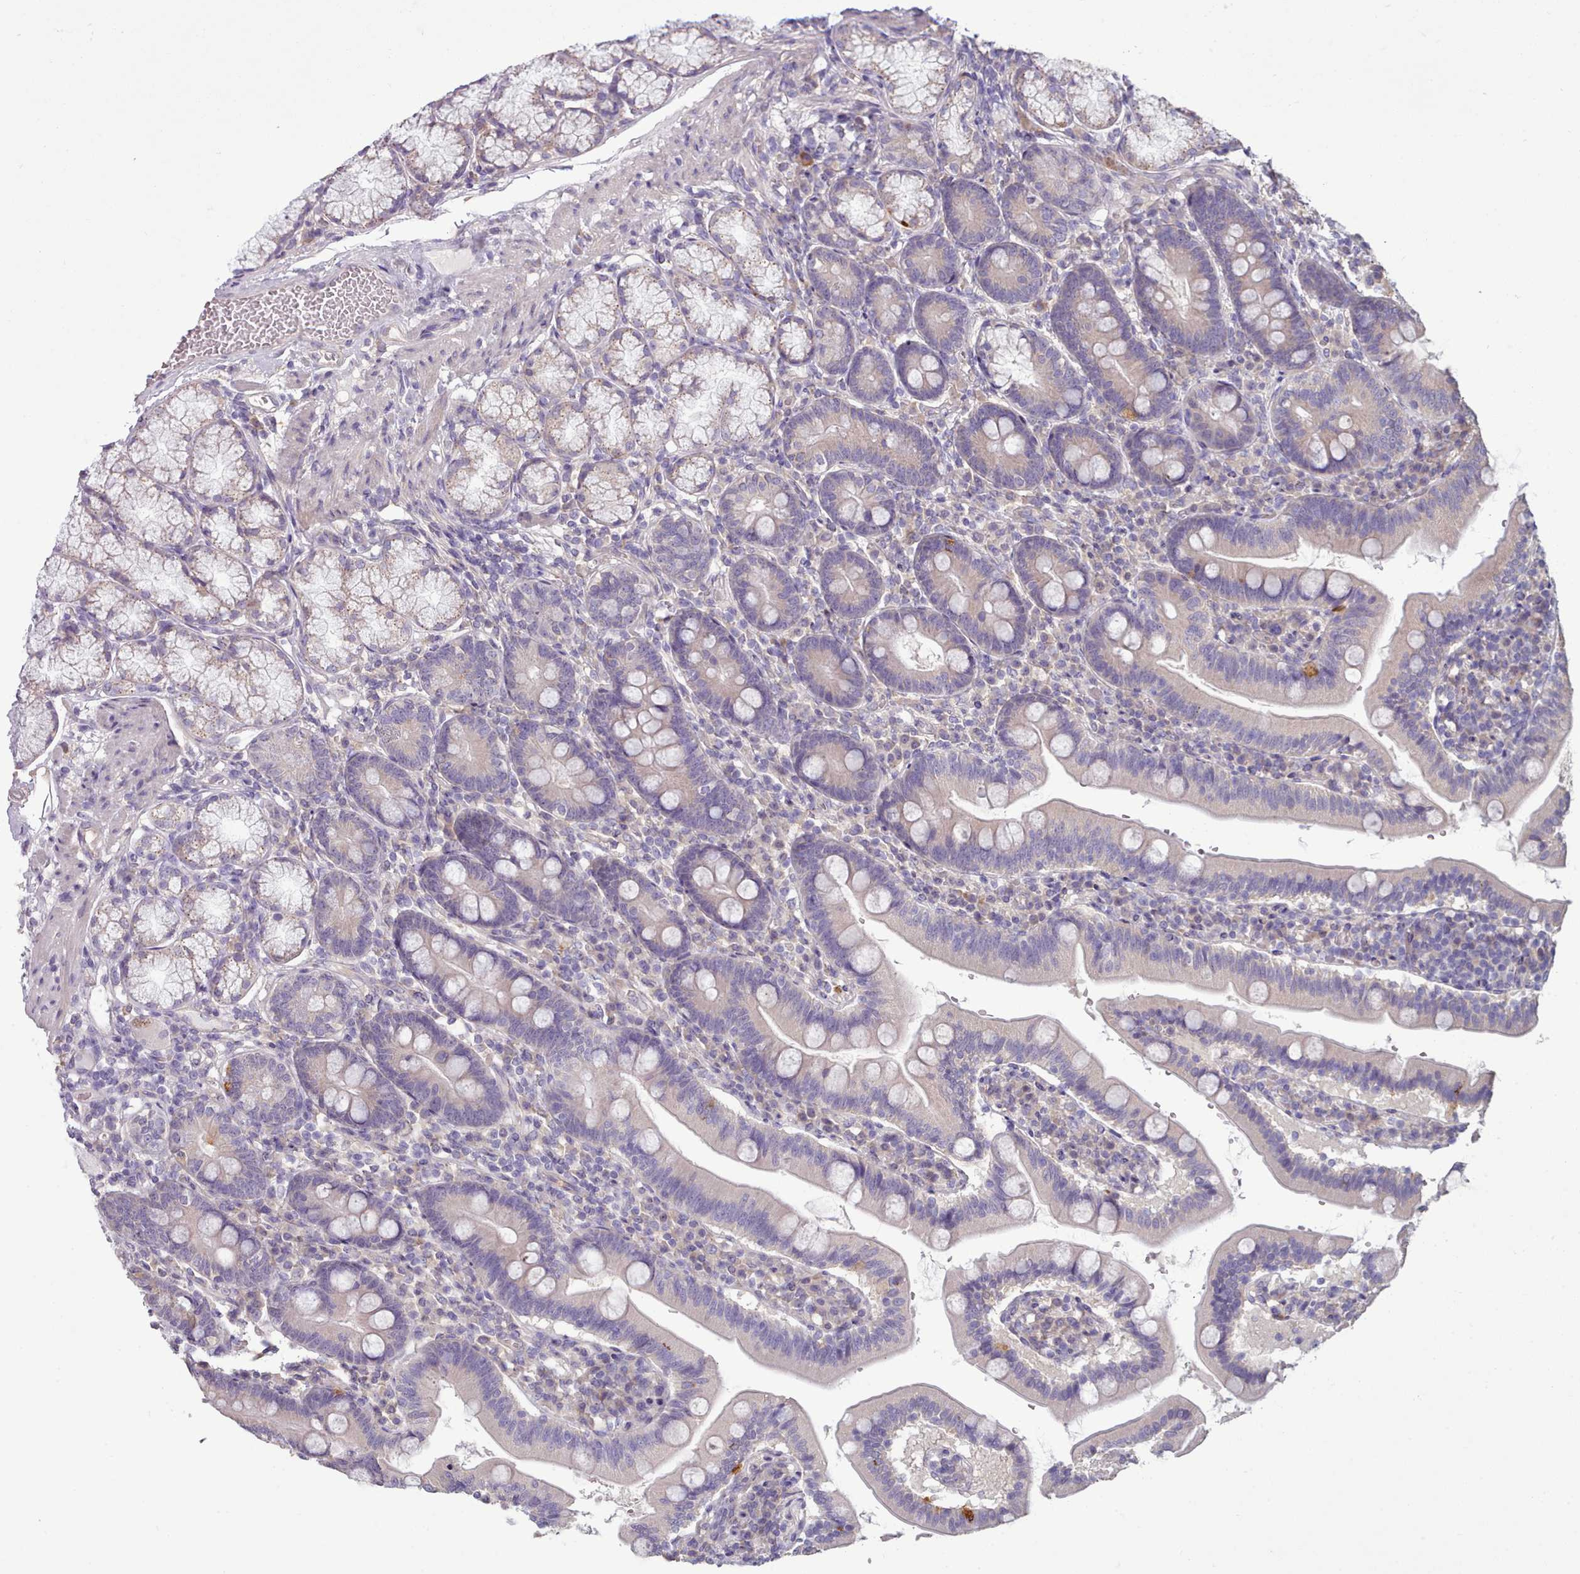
{"staining": {"intensity": "negative", "quantity": "none", "location": "none"}, "tissue": "duodenum", "cell_type": "Glandular cells", "image_type": "normal", "snomed": [{"axis": "morphology", "description": "Normal tissue, NOS"}, {"axis": "topography", "description": "Duodenum"}], "caption": "Immunohistochemistry (IHC) of normal human duodenum demonstrates no staining in glandular cells.", "gene": "DPF1", "patient": {"sex": "female", "age": 67}}